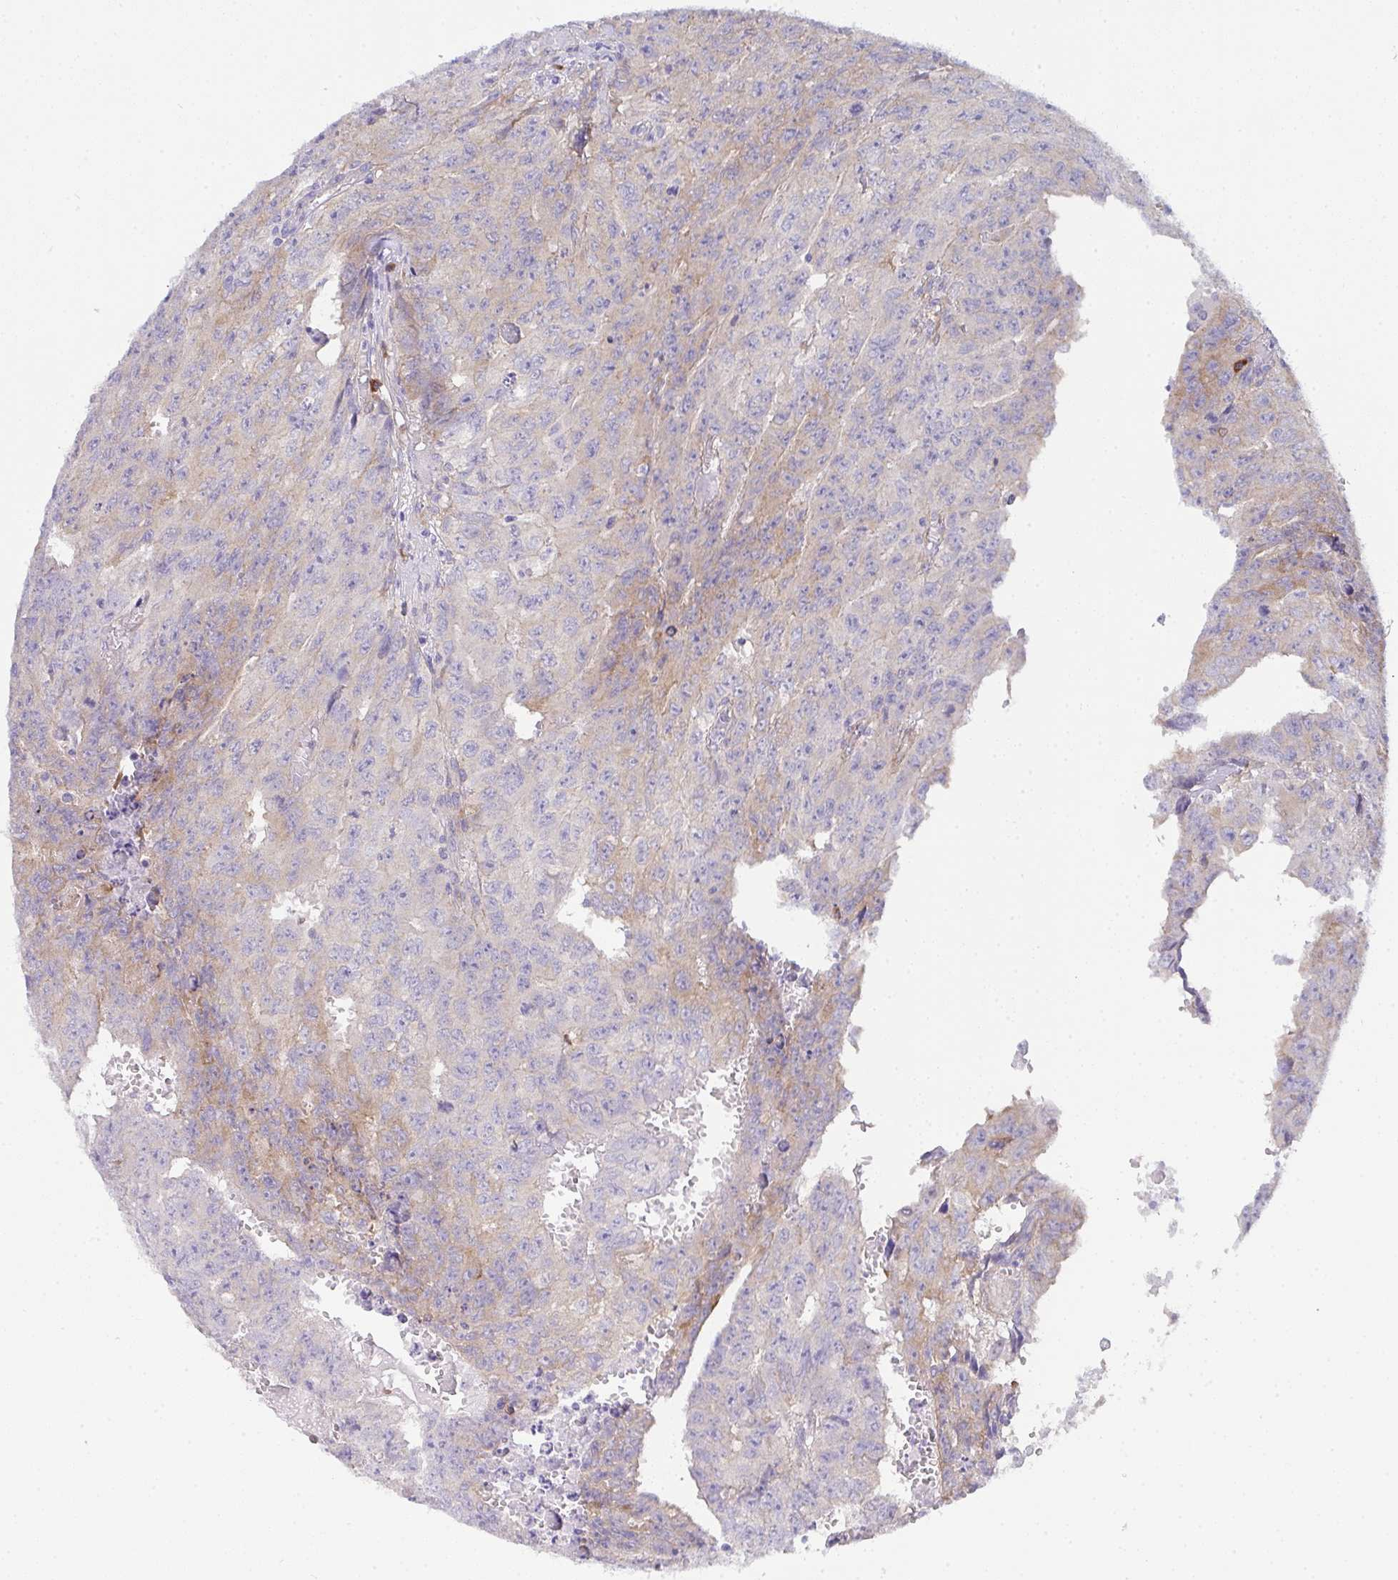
{"staining": {"intensity": "weak", "quantity": "<25%", "location": "cytoplasmic/membranous"}, "tissue": "testis cancer", "cell_type": "Tumor cells", "image_type": "cancer", "snomed": [{"axis": "morphology", "description": "Carcinoma, Embryonal, NOS"}, {"axis": "morphology", "description": "Teratoma, malignant, NOS"}, {"axis": "topography", "description": "Testis"}], "caption": "Immunohistochemistry (IHC) histopathology image of testis embryonal carcinoma stained for a protein (brown), which displays no staining in tumor cells.", "gene": "GAB1", "patient": {"sex": "male", "age": 24}}